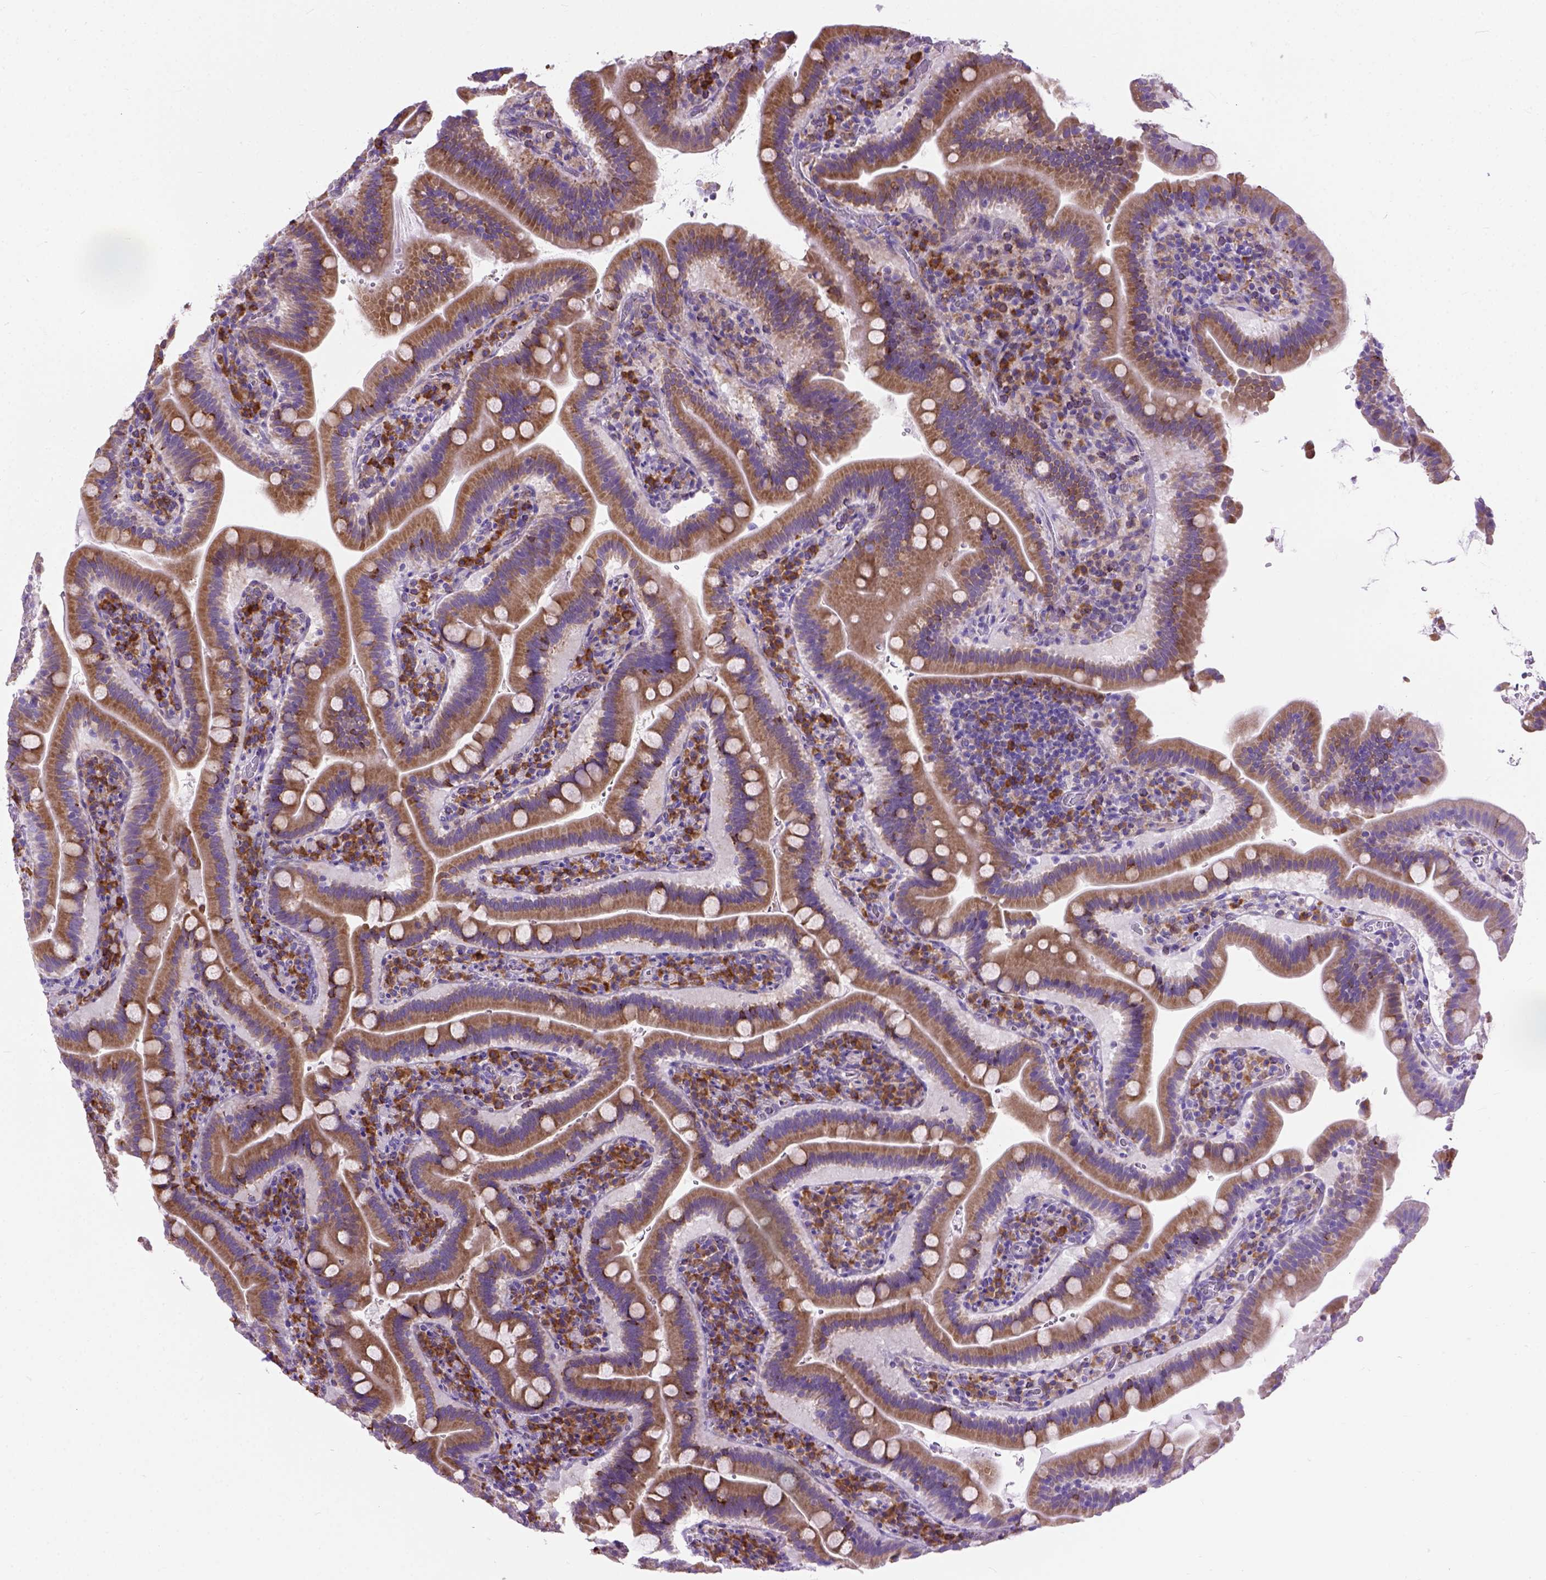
{"staining": {"intensity": "strong", "quantity": "<25%", "location": "cytoplasmic/membranous"}, "tissue": "small intestine", "cell_type": "Glandular cells", "image_type": "normal", "snomed": [{"axis": "morphology", "description": "Normal tissue, NOS"}, {"axis": "topography", "description": "Small intestine"}], "caption": "Normal small intestine displays strong cytoplasmic/membranous positivity in approximately <25% of glandular cells.", "gene": "PLK4", "patient": {"sex": "male", "age": 26}}